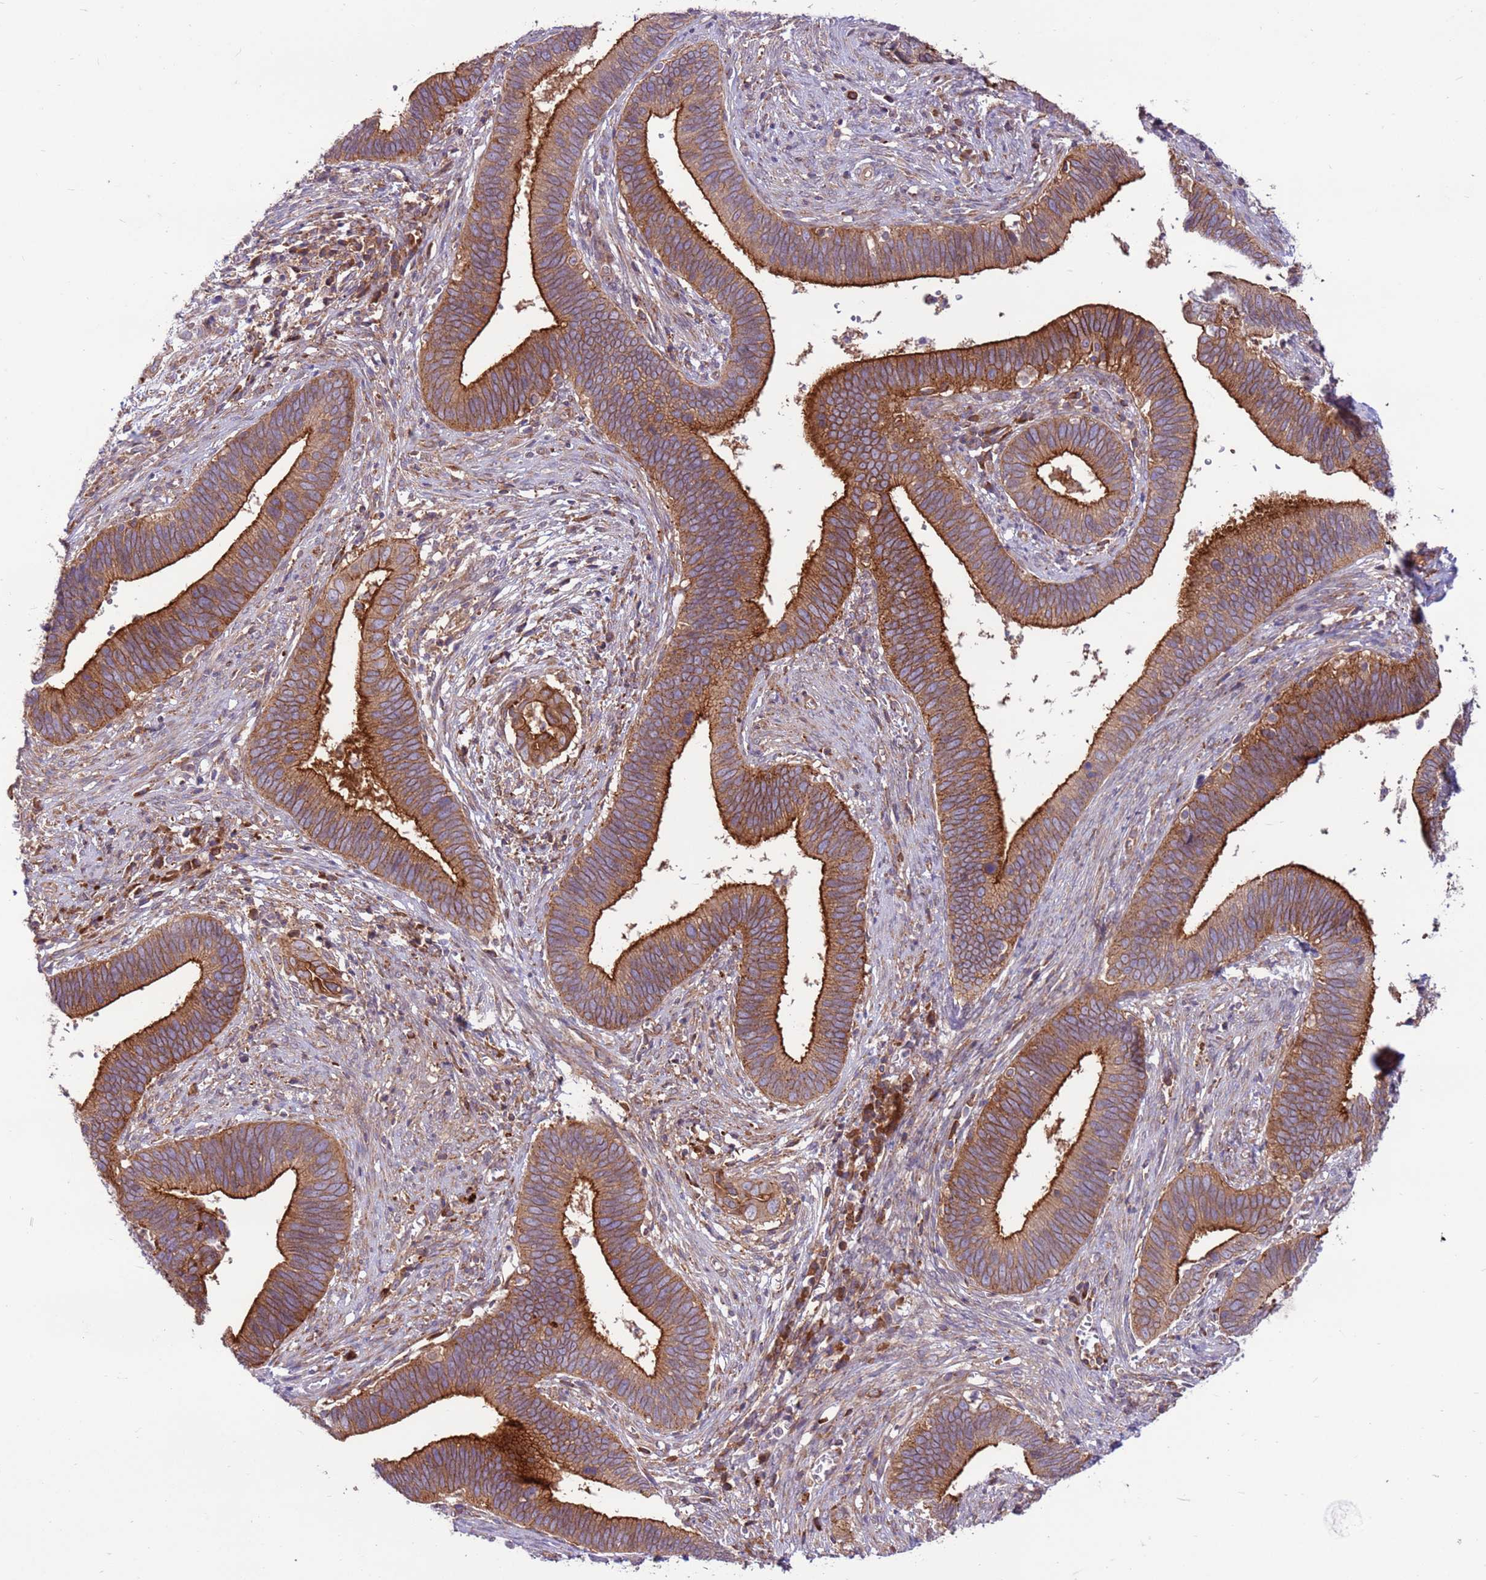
{"staining": {"intensity": "strong", "quantity": ">75%", "location": "cytoplasmic/membranous"}, "tissue": "cervical cancer", "cell_type": "Tumor cells", "image_type": "cancer", "snomed": [{"axis": "morphology", "description": "Adenocarcinoma, NOS"}, {"axis": "topography", "description": "Cervix"}], "caption": "The histopathology image demonstrates staining of cervical cancer, revealing strong cytoplasmic/membranous protein expression (brown color) within tumor cells. The staining was performed using DAB, with brown indicating positive protein expression. Nuclei are stained blue with hematoxylin.", "gene": "DDX19B", "patient": {"sex": "female", "age": 42}}